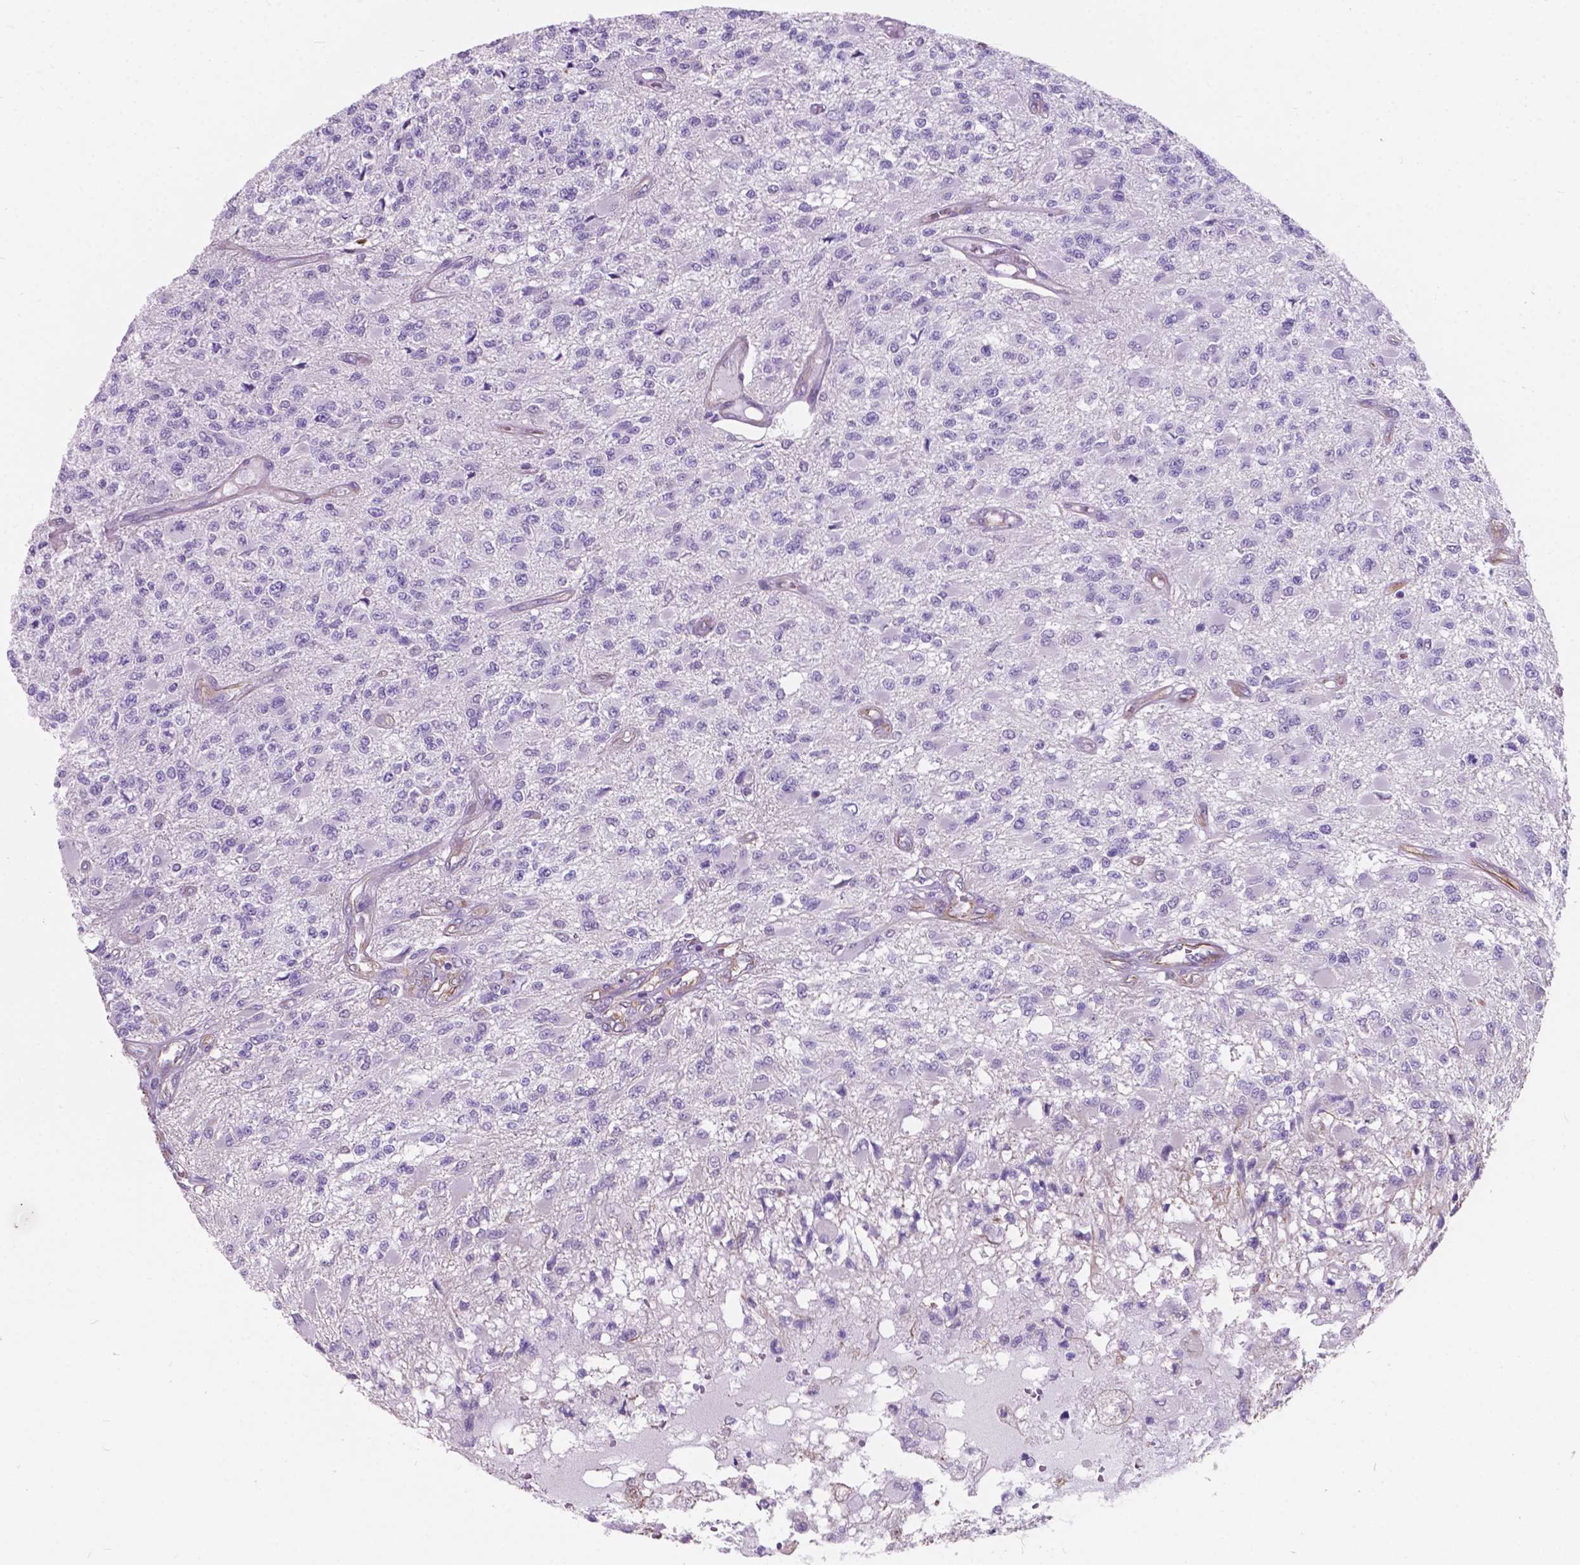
{"staining": {"intensity": "negative", "quantity": "none", "location": "none"}, "tissue": "glioma", "cell_type": "Tumor cells", "image_type": "cancer", "snomed": [{"axis": "morphology", "description": "Glioma, malignant, High grade"}, {"axis": "topography", "description": "Brain"}], "caption": "Micrograph shows no significant protein expression in tumor cells of high-grade glioma (malignant).", "gene": "AMOT", "patient": {"sex": "female", "age": 63}}